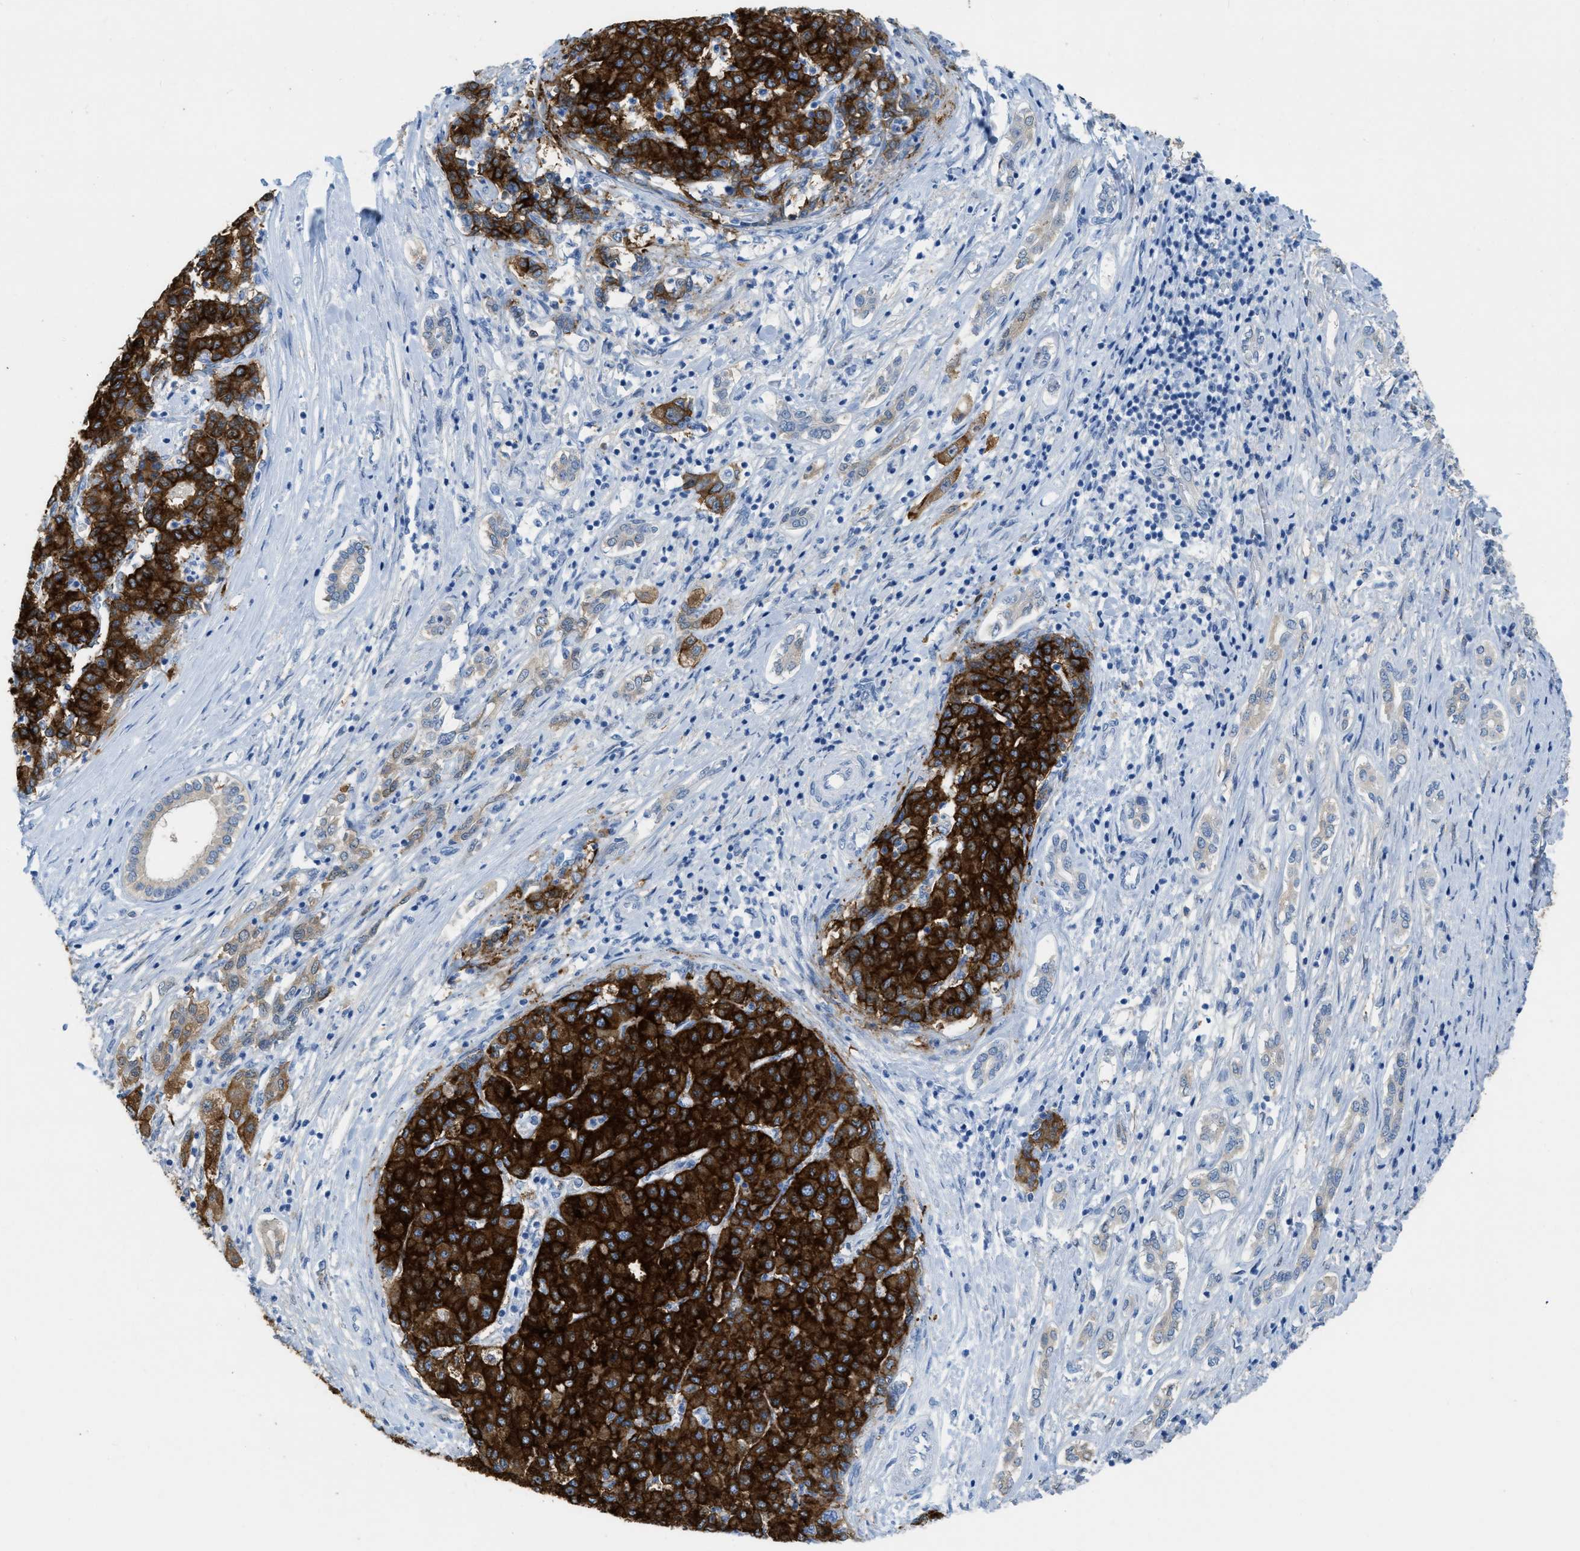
{"staining": {"intensity": "strong", "quantity": ">75%", "location": "cytoplasmic/membranous"}, "tissue": "liver cancer", "cell_type": "Tumor cells", "image_type": "cancer", "snomed": [{"axis": "morphology", "description": "Carcinoma, Hepatocellular, NOS"}, {"axis": "topography", "description": "Liver"}], "caption": "Tumor cells display strong cytoplasmic/membranous positivity in about >75% of cells in liver cancer.", "gene": "ASGR1", "patient": {"sex": "male", "age": 65}}